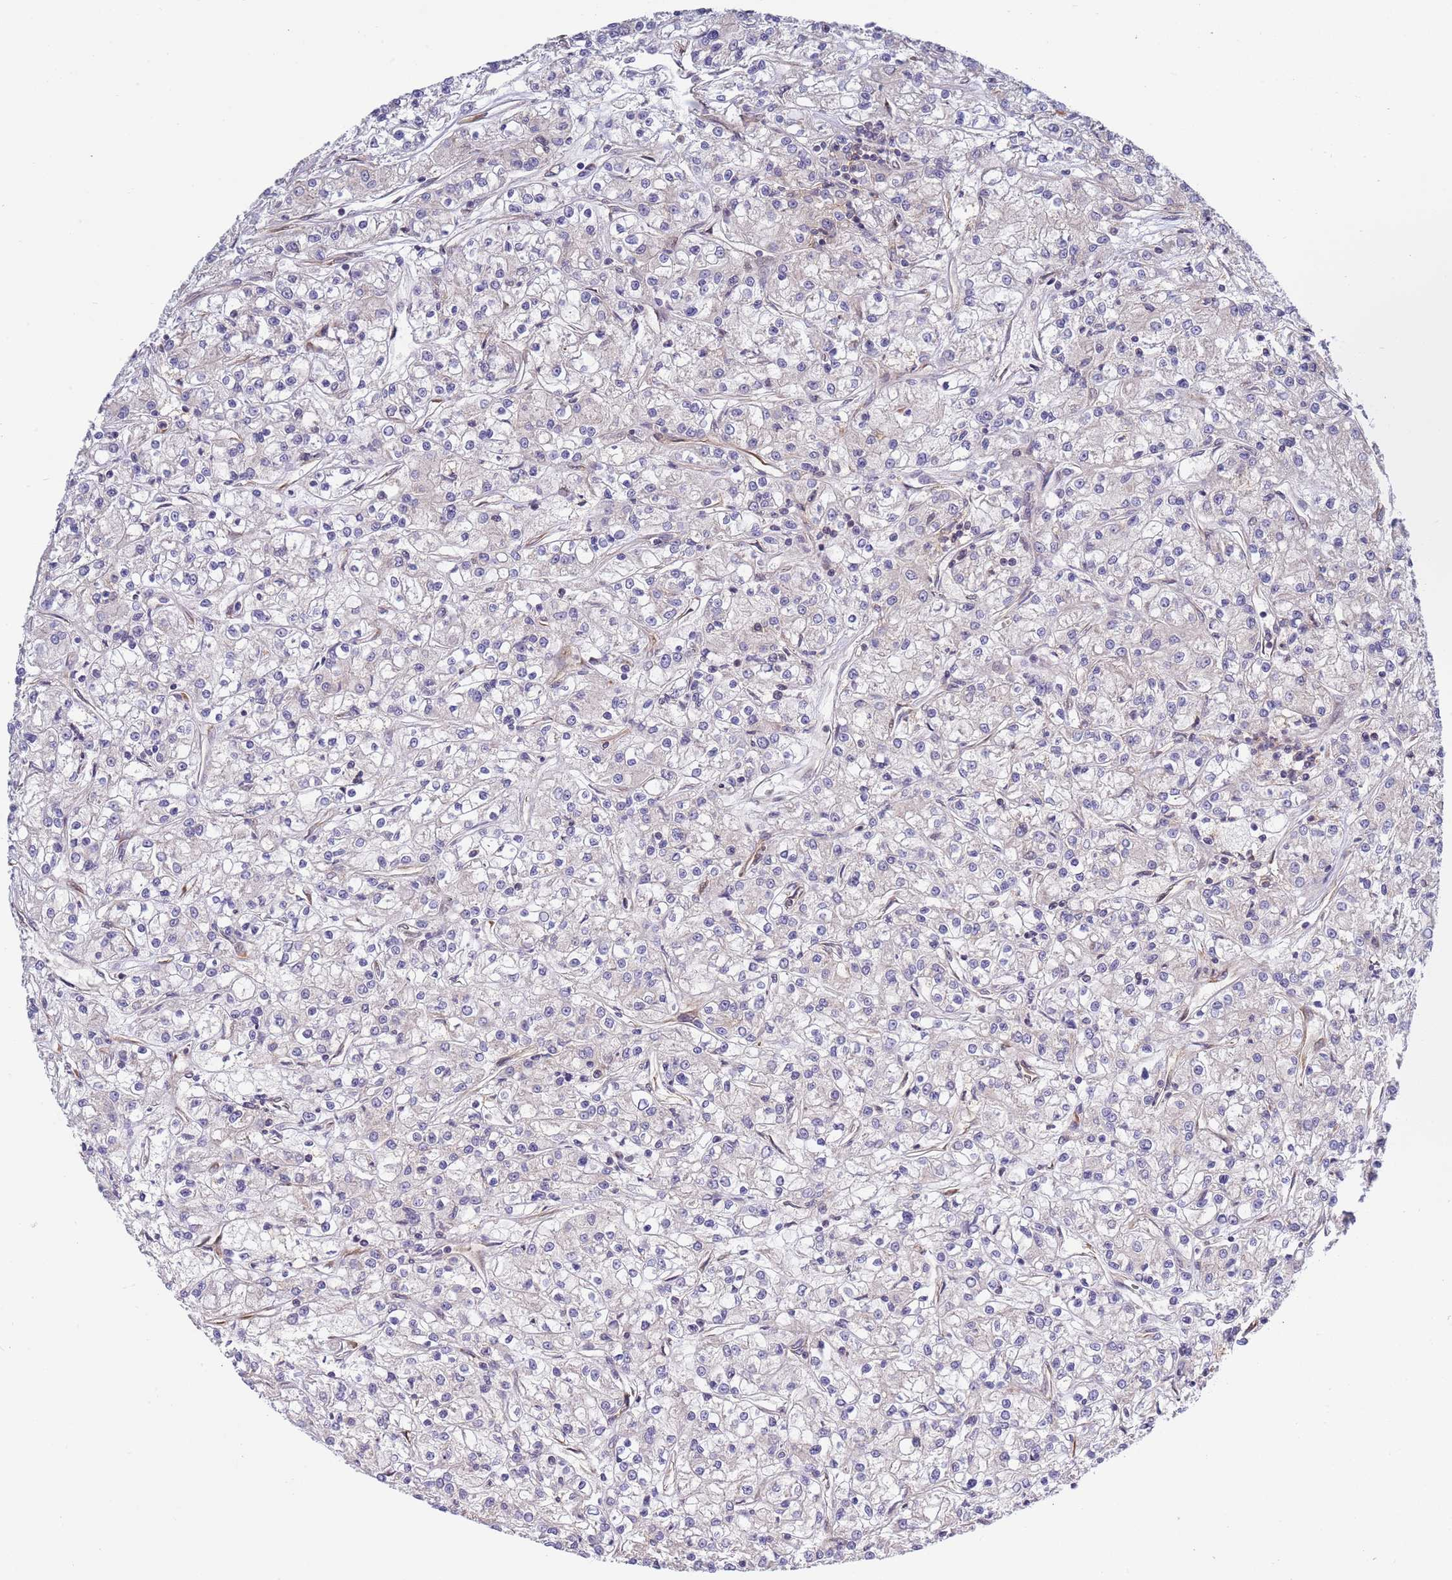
{"staining": {"intensity": "negative", "quantity": "none", "location": "none"}, "tissue": "renal cancer", "cell_type": "Tumor cells", "image_type": "cancer", "snomed": [{"axis": "morphology", "description": "Adenocarcinoma, NOS"}, {"axis": "topography", "description": "Kidney"}], "caption": "High magnification brightfield microscopy of renal cancer stained with DAB (3,3'-diaminobenzidine) (brown) and counterstained with hematoxylin (blue): tumor cells show no significant expression.", "gene": "TBX10", "patient": {"sex": "female", "age": 59}}